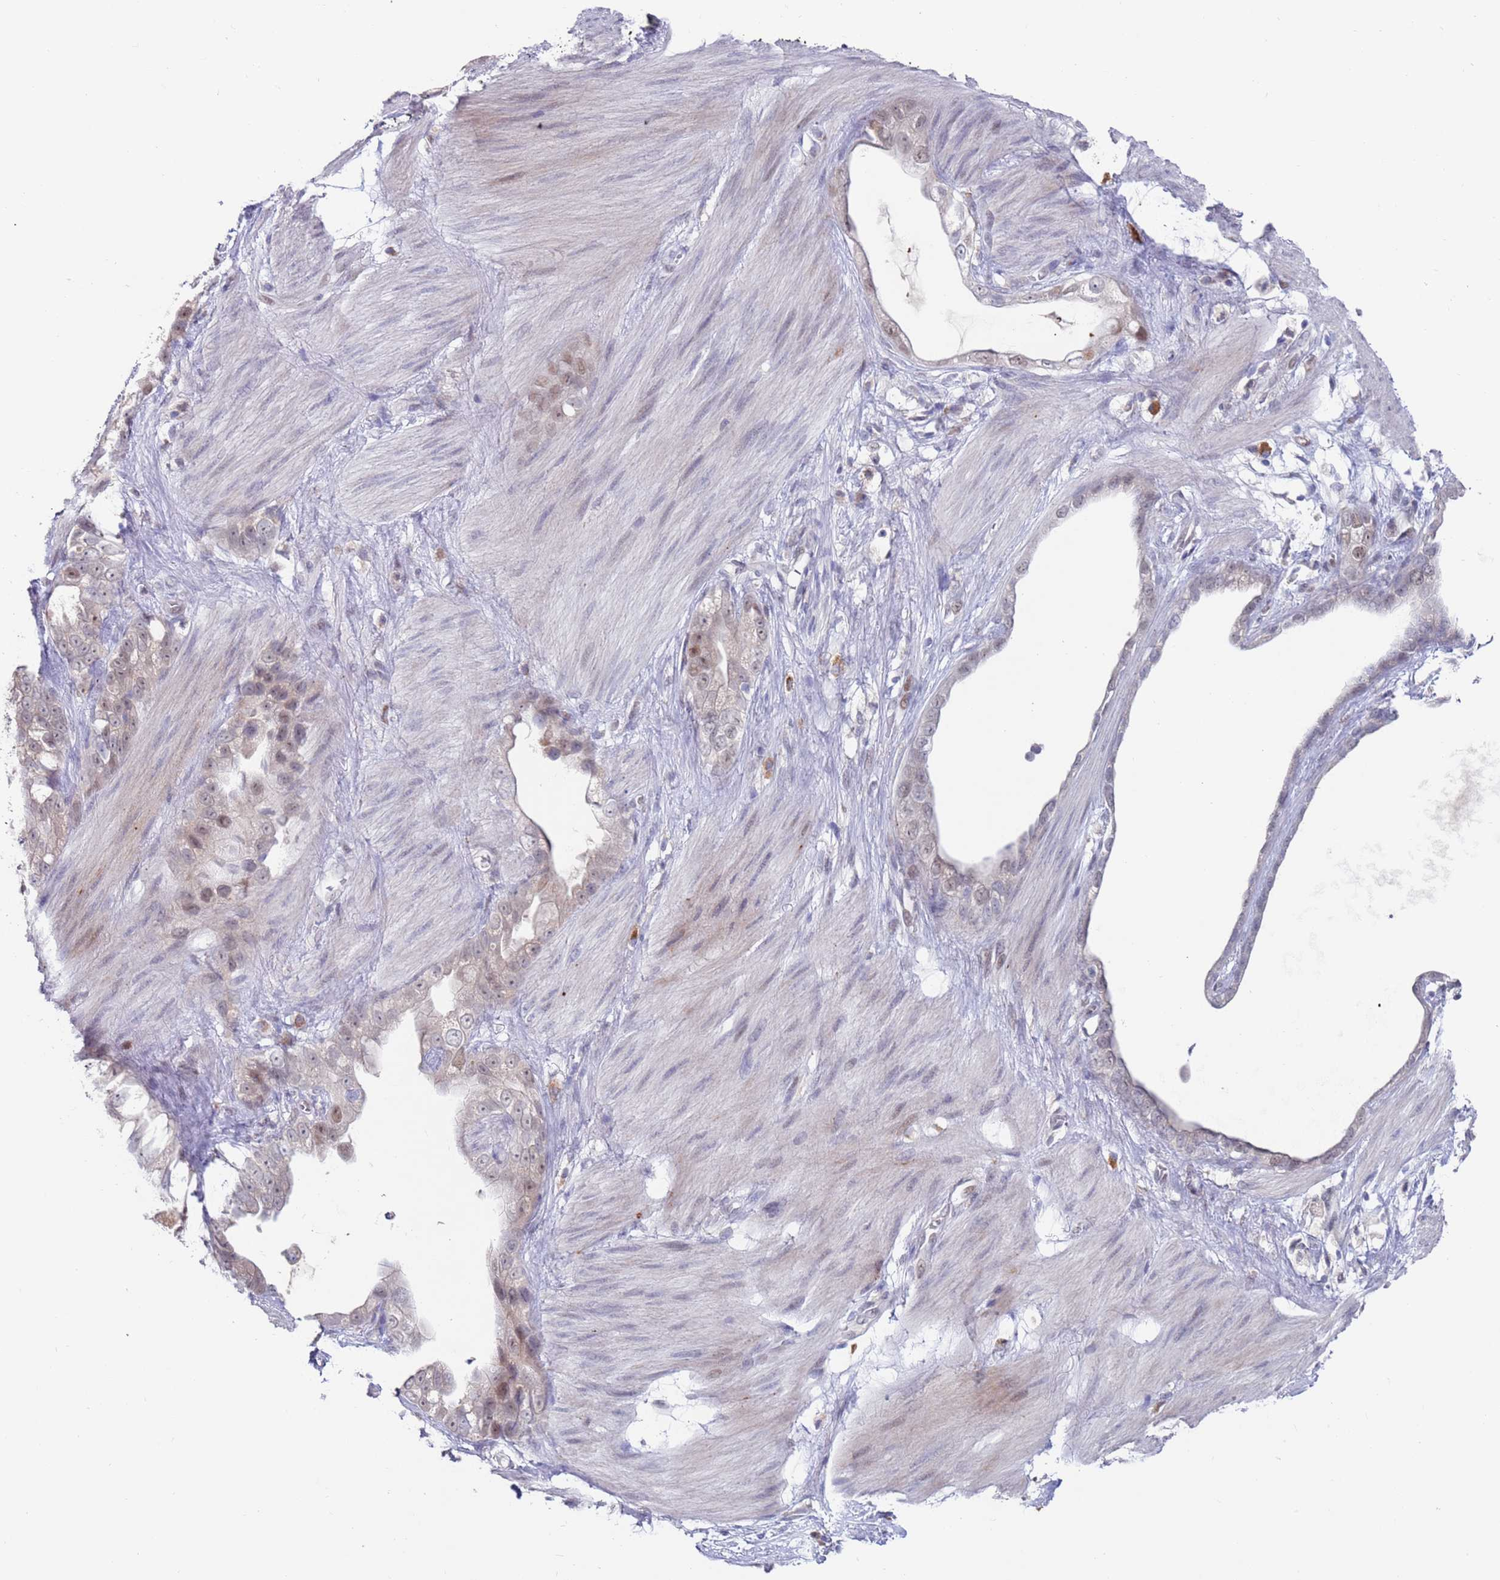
{"staining": {"intensity": "weak", "quantity": ">75%", "location": "nuclear"}, "tissue": "stomach cancer", "cell_type": "Tumor cells", "image_type": "cancer", "snomed": [{"axis": "morphology", "description": "Adenocarcinoma, NOS"}, {"axis": "topography", "description": "Stomach"}], "caption": "Immunohistochemistry photomicrograph of human stomach cancer (adenocarcinoma) stained for a protein (brown), which demonstrates low levels of weak nuclear staining in about >75% of tumor cells.", "gene": "FBXO27", "patient": {"sex": "male", "age": 55}}